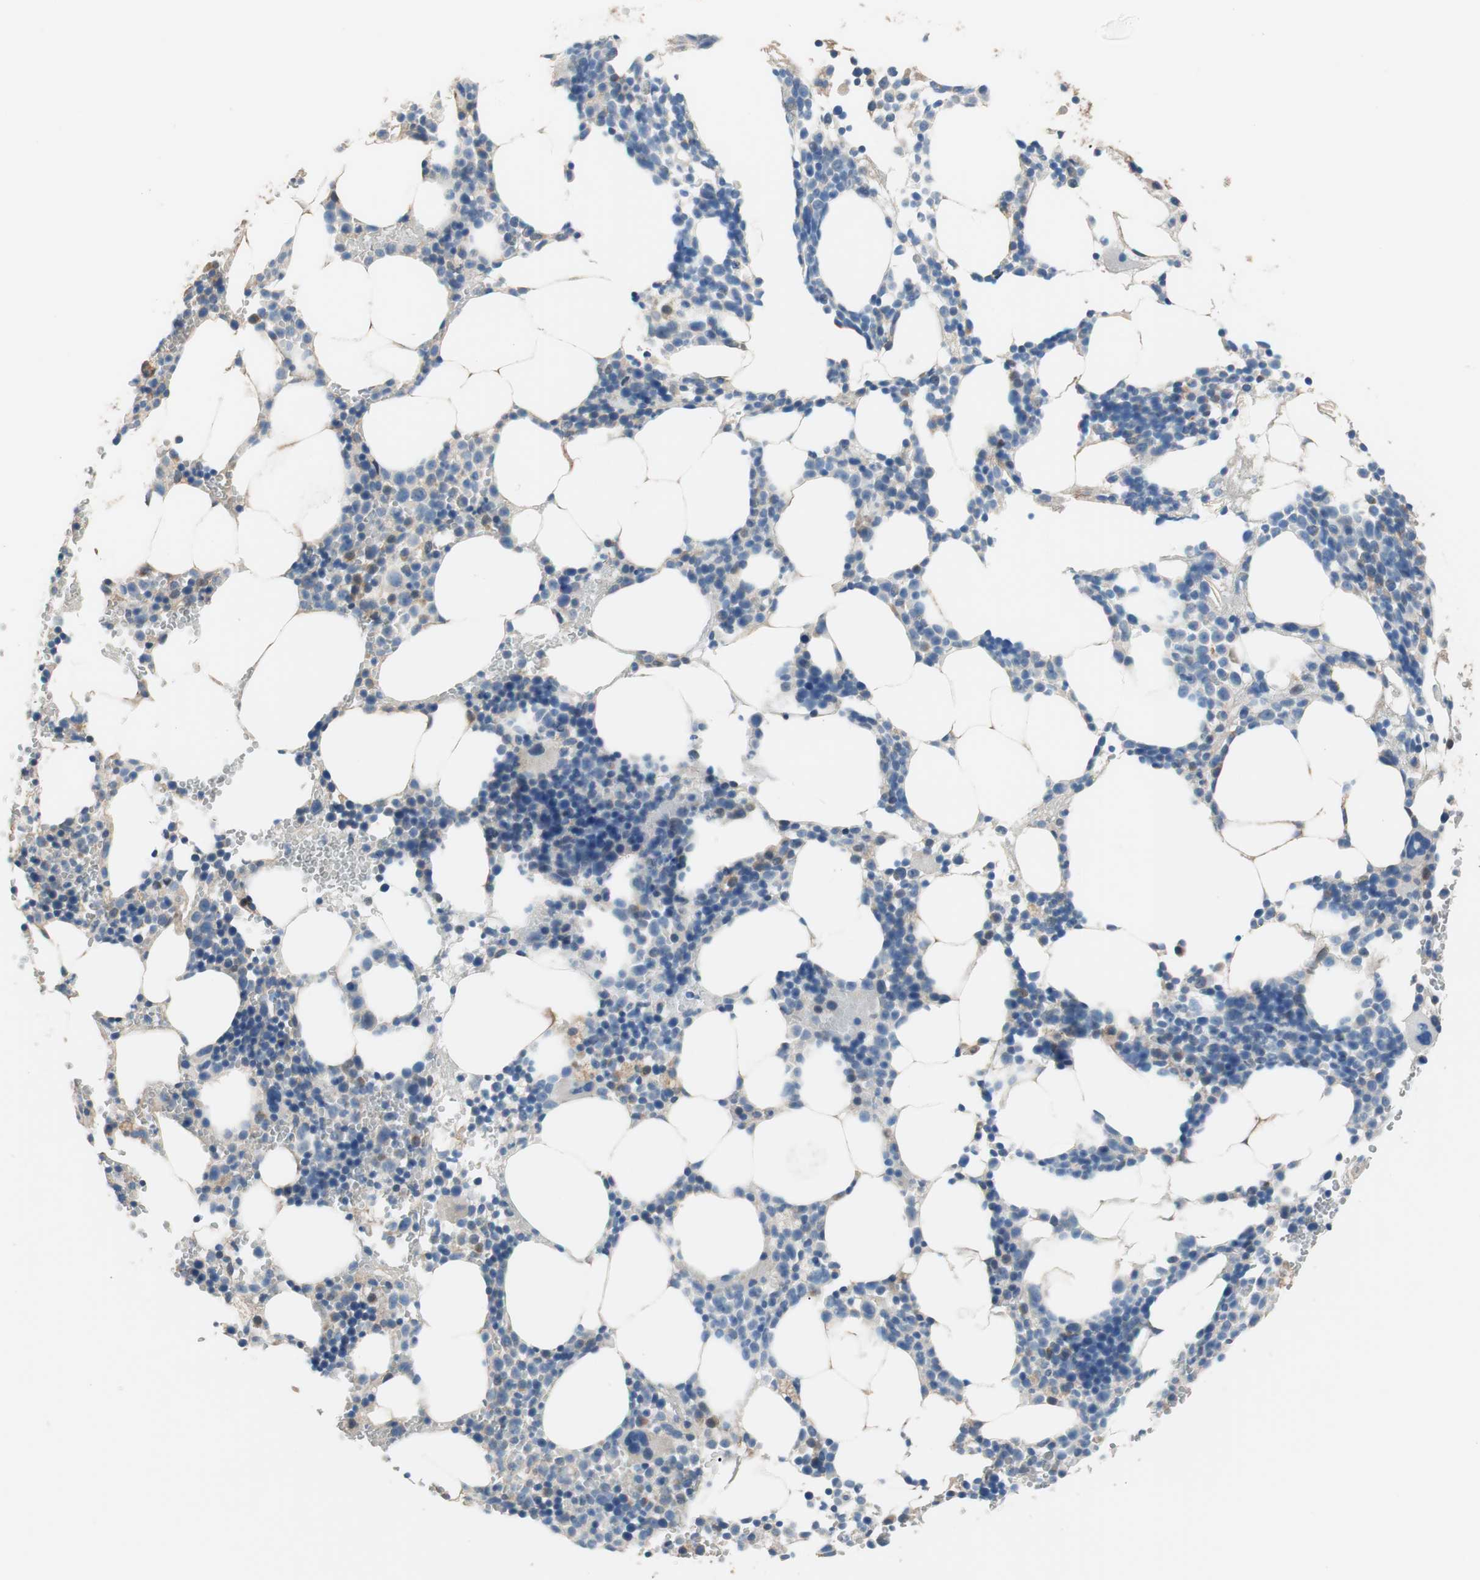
{"staining": {"intensity": "moderate", "quantity": "<25%", "location": "cytoplasmic/membranous"}, "tissue": "bone marrow", "cell_type": "Hematopoietic cells", "image_type": "normal", "snomed": [{"axis": "morphology", "description": "Normal tissue, NOS"}, {"axis": "morphology", "description": "Inflammation, NOS"}, {"axis": "topography", "description": "Bone marrow"}], "caption": "High-power microscopy captured an immunohistochemistry photomicrograph of benign bone marrow, revealing moderate cytoplasmic/membranous staining in about <25% of hematopoietic cells.", "gene": "ALDH1A2", "patient": {"sex": "male", "age": 42}}